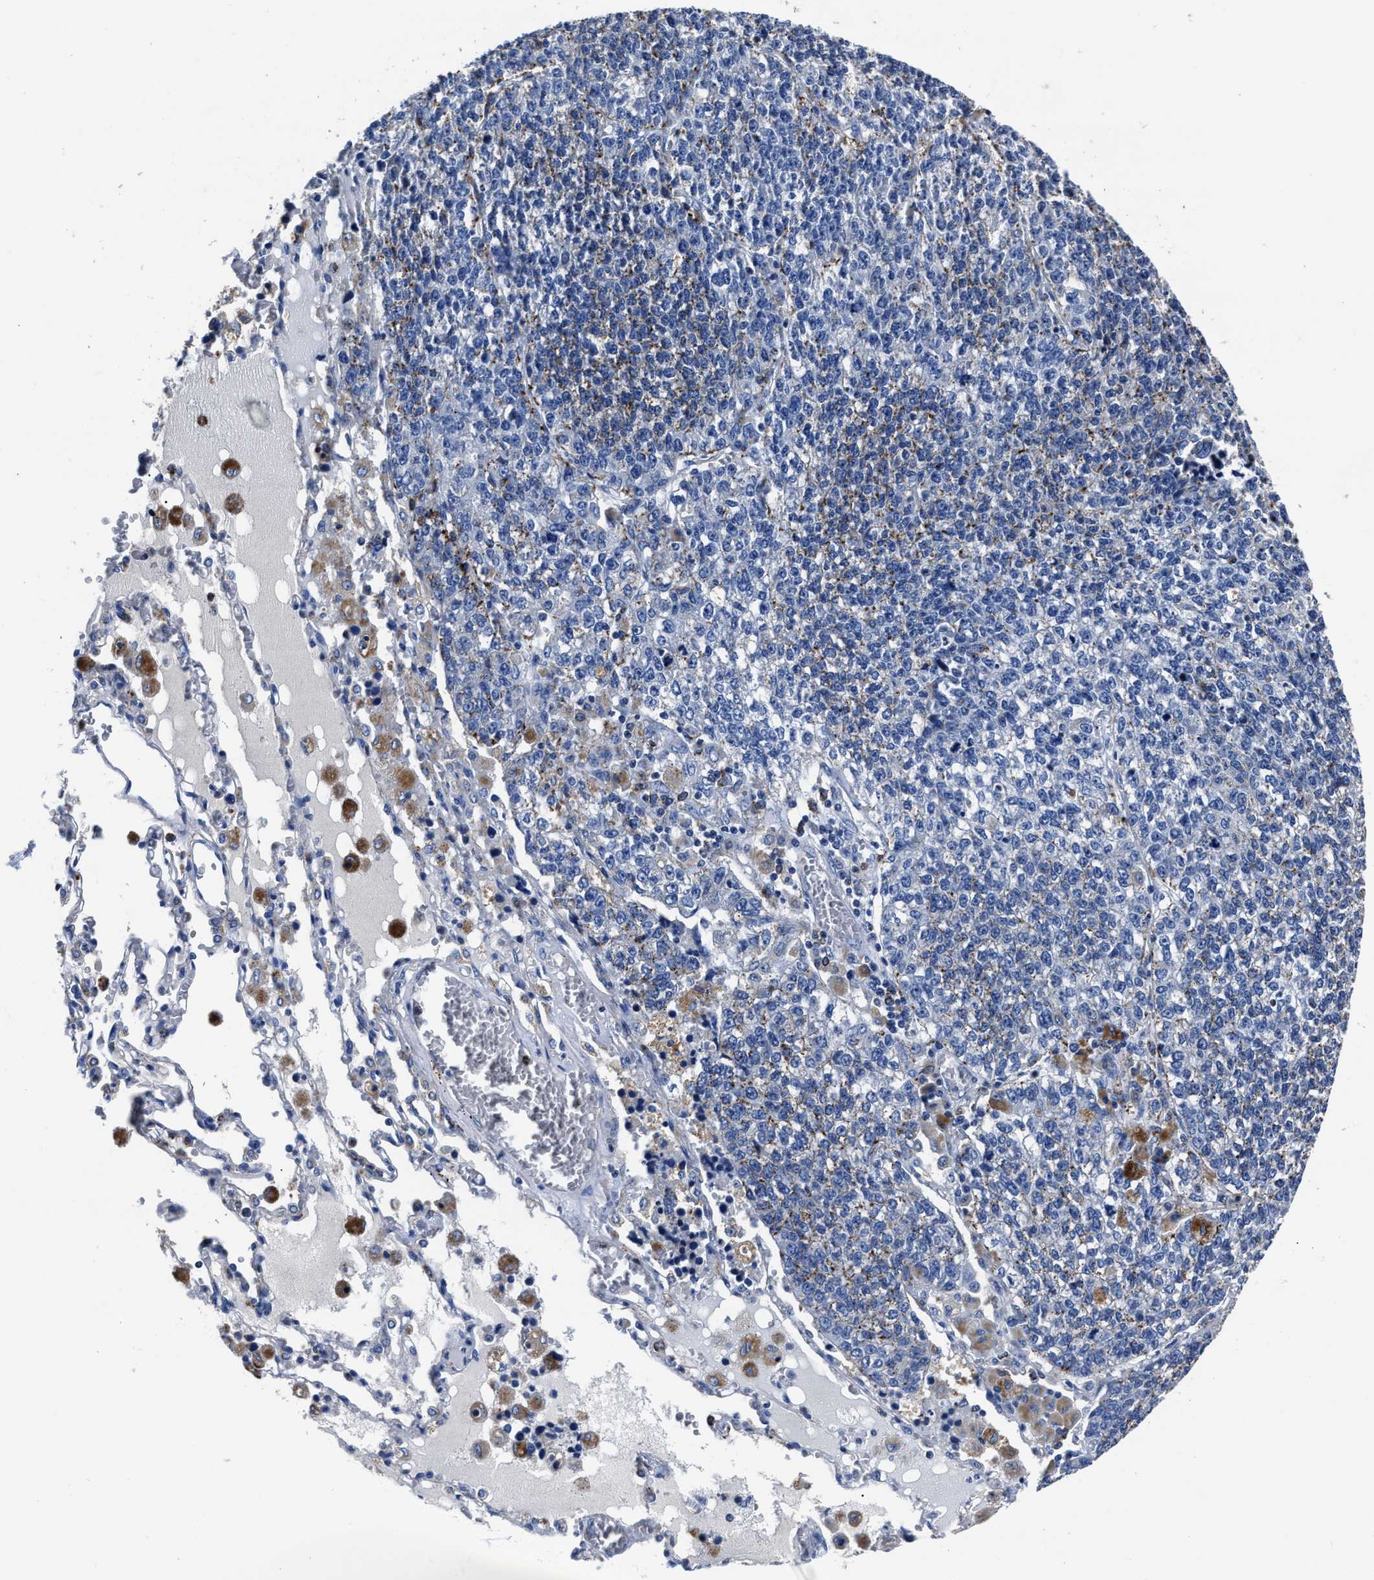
{"staining": {"intensity": "negative", "quantity": "none", "location": "none"}, "tissue": "lung cancer", "cell_type": "Tumor cells", "image_type": "cancer", "snomed": [{"axis": "morphology", "description": "Adenocarcinoma, NOS"}, {"axis": "topography", "description": "Lung"}], "caption": "There is no significant positivity in tumor cells of lung cancer.", "gene": "LAMTOR4", "patient": {"sex": "male", "age": 49}}